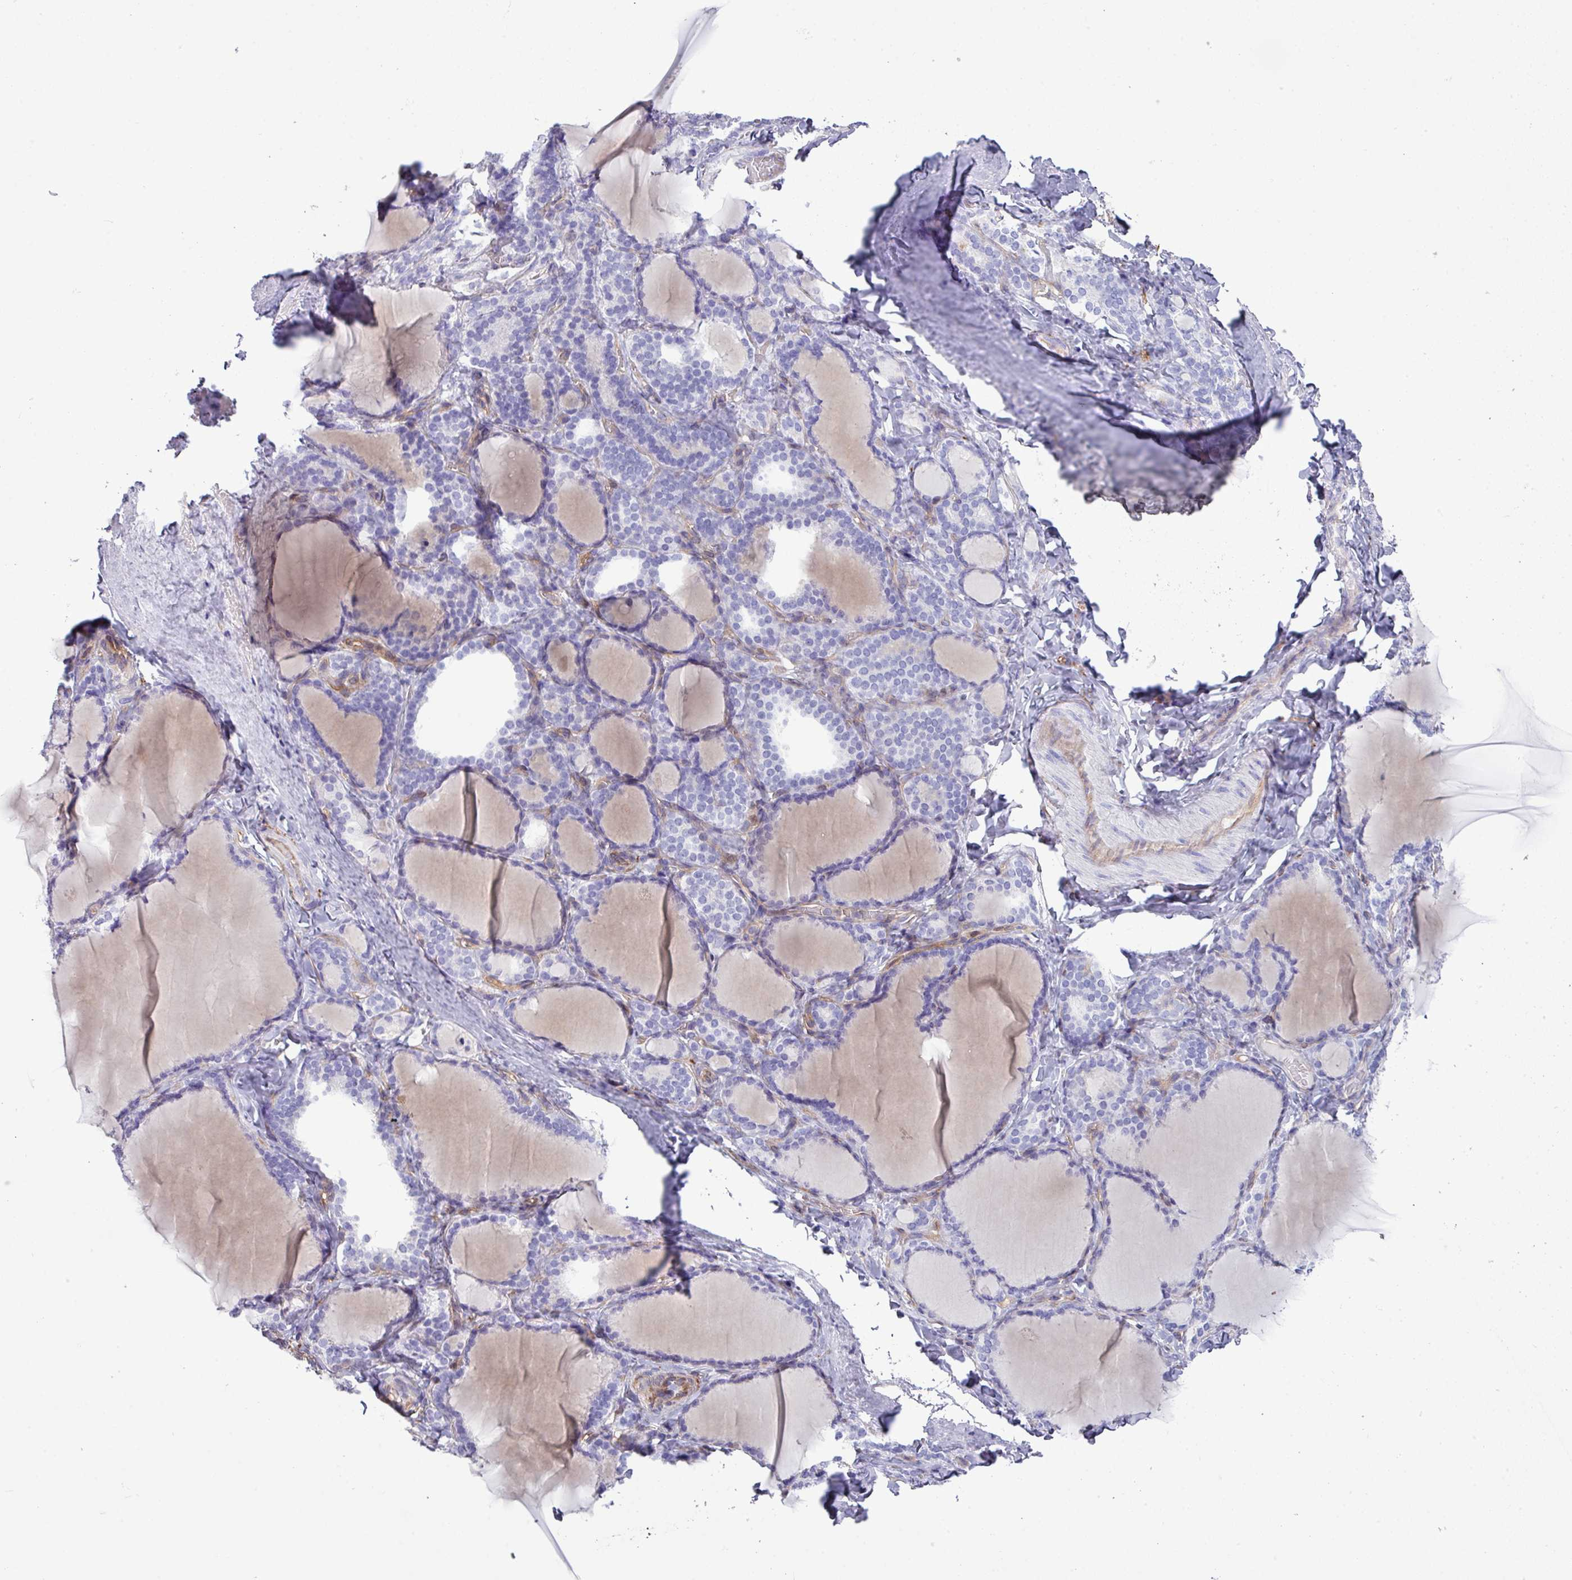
{"staining": {"intensity": "negative", "quantity": "none", "location": "none"}, "tissue": "thyroid gland", "cell_type": "Glandular cells", "image_type": "normal", "snomed": [{"axis": "morphology", "description": "Normal tissue, NOS"}, {"axis": "topography", "description": "Thyroid gland"}], "caption": "Immunohistochemistry photomicrograph of benign human thyroid gland stained for a protein (brown), which exhibits no expression in glandular cells. (Stains: DAB (3,3'-diaminobenzidine) IHC with hematoxylin counter stain, Microscopy: brightfield microscopy at high magnification).", "gene": "KIRREL3", "patient": {"sex": "female", "age": 31}}